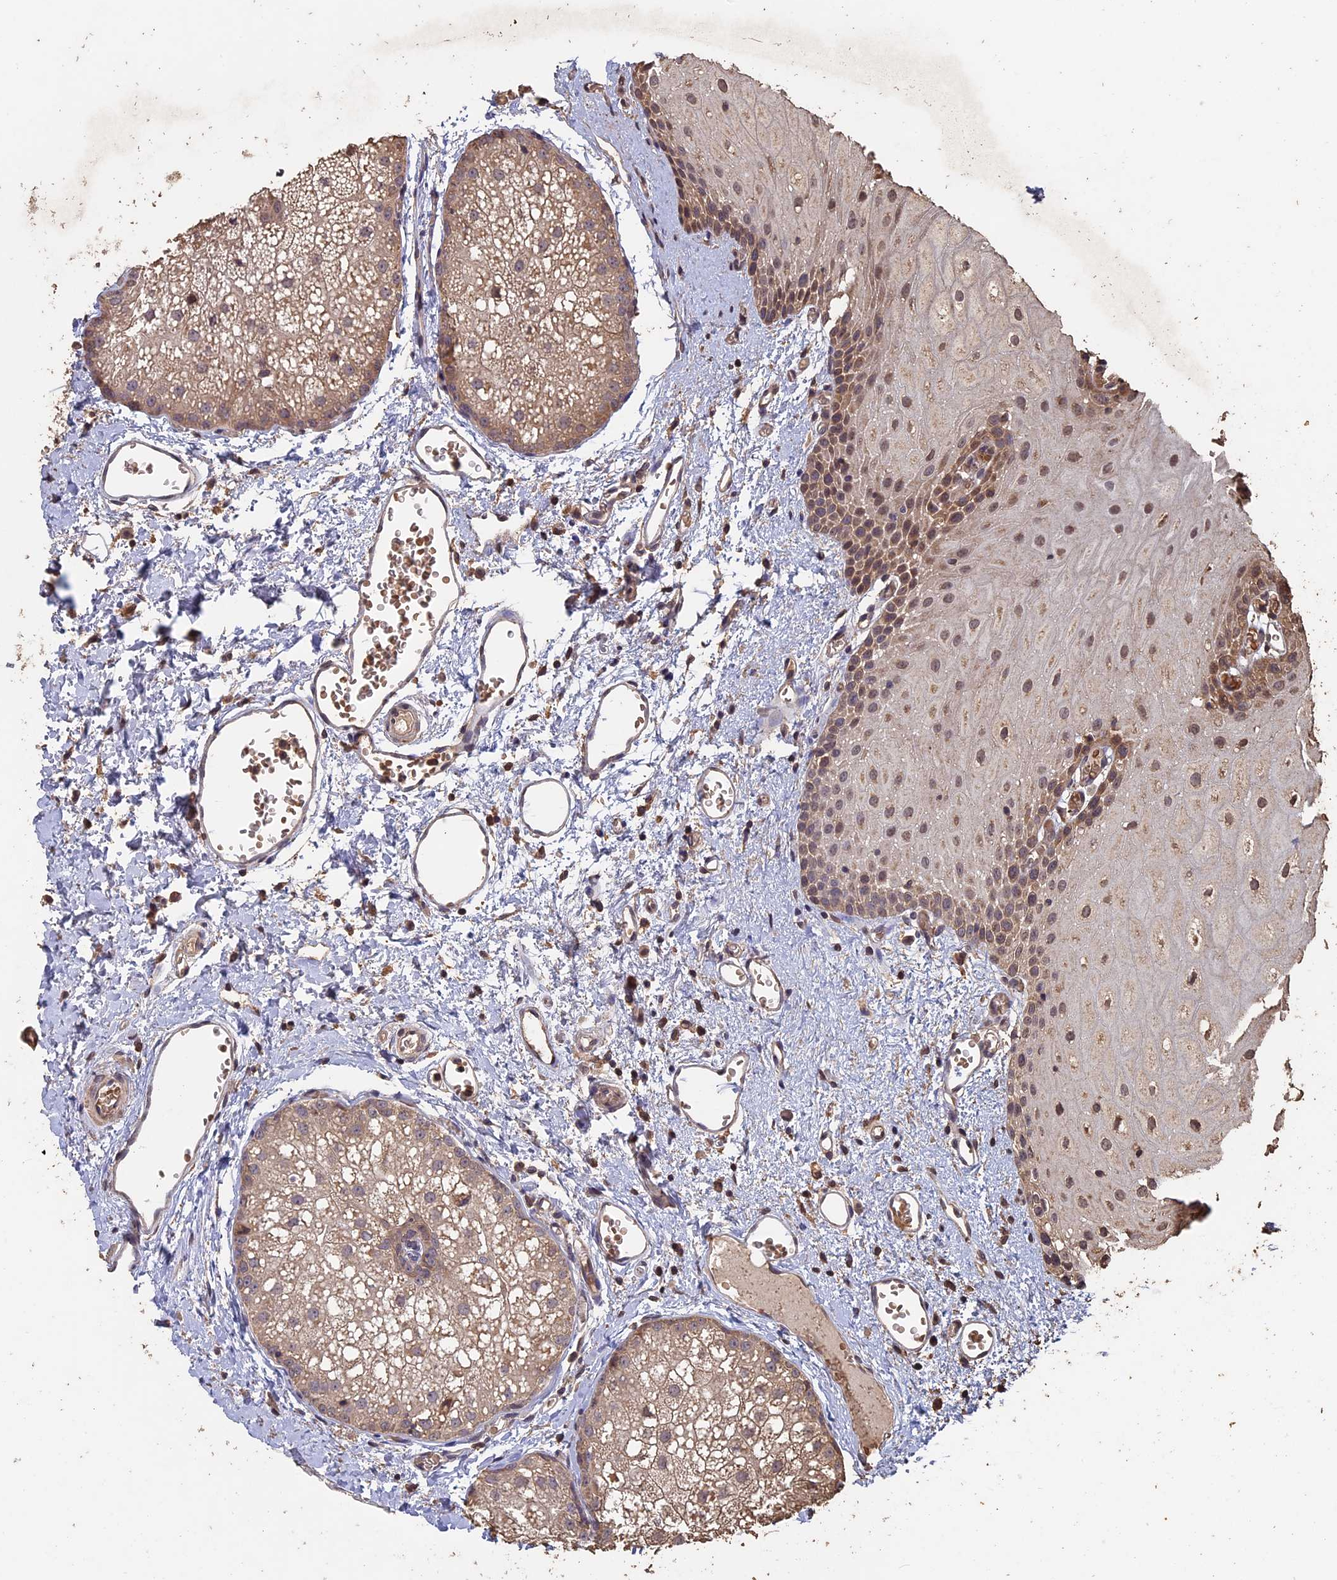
{"staining": {"intensity": "moderate", "quantity": ">75%", "location": "cytoplasmic/membranous"}, "tissue": "oral mucosa", "cell_type": "Squamous epithelial cells", "image_type": "normal", "snomed": [{"axis": "morphology", "description": "Normal tissue, NOS"}, {"axis": "morphology", "description": "Squamous cell carcinoma, NOS"}, {"axis": "topography", "description": "Oral tissue"}, {"axis": "topography", "description": "Head-Neck"}], "caption": "Protein staining displays moderate cytoplasmic/membranous staining in approximately >75% of squamous epithelial cells in benign oral mucosa. (Stains: DAB (3,3'-diaminobenzidine) in brown, nuclei in blue, Microscopy: brightfield microscopy at high magnification).", "gene": "HUNK", "patient": {"sex": "female", "age": 70}}